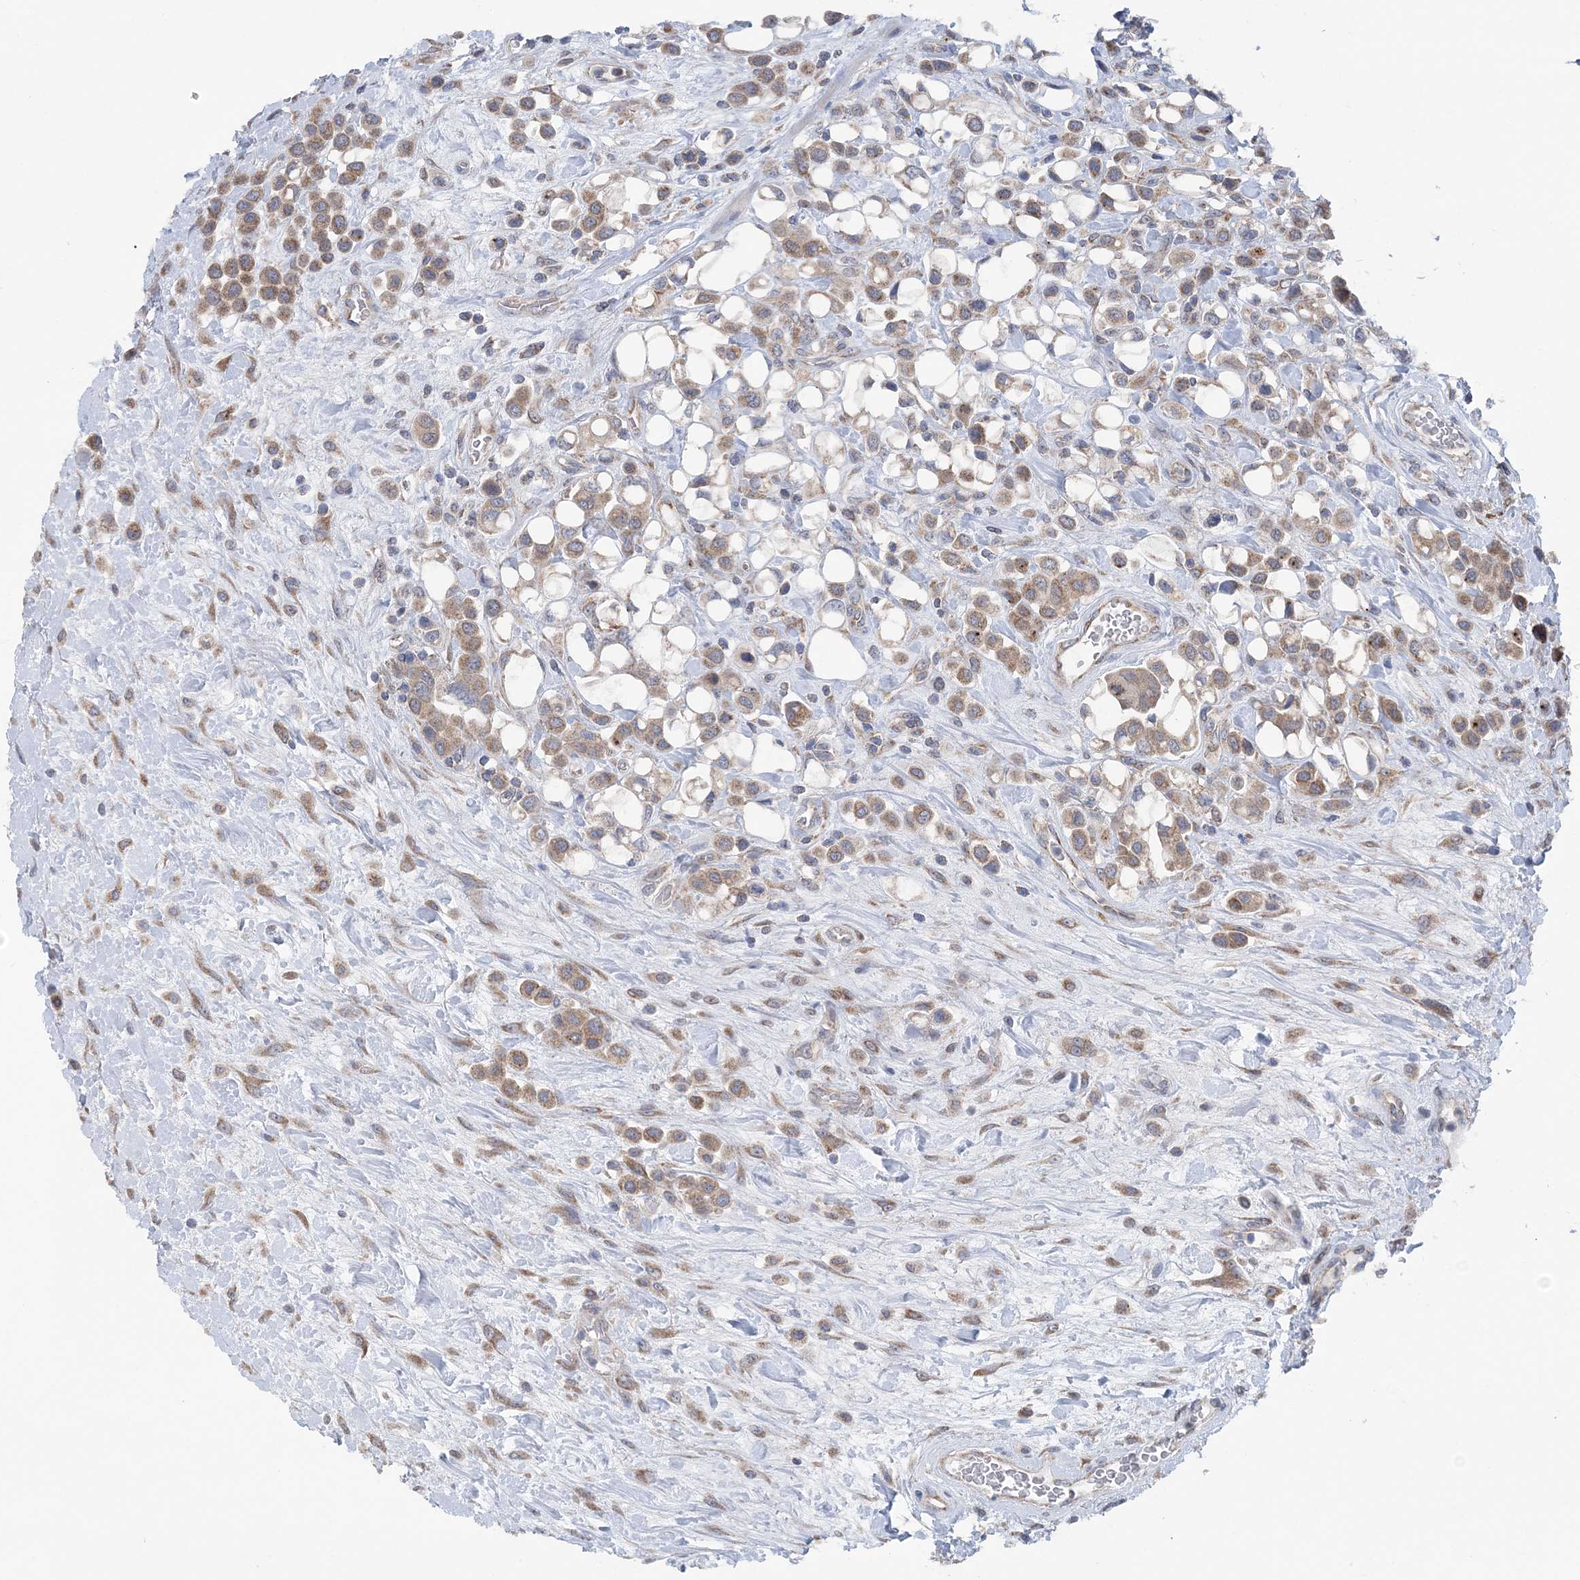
{"staining": {"intensity": "moderate", "quantity": ">75%", "location": "cytoplasmic/membranous"}, "tissue": "urothelial cancer", "cell_type": "Tumor cells", "image_type": "cancer", "snomed": [{"axis": "morphology", "description": "Urothelial carcinoma, High grade"}, {"axis": "topography", "description": "Urinary bladder"}], "caption": "Immunohistochemical staining of urothelial carcinoma (high-grade) demonstrates medium levels of moderate cytoplasmic/membranous staining in approximately >75% of tumor cells.", "gene": "COPE", "patient": {"sex": "male", "age": 50}}